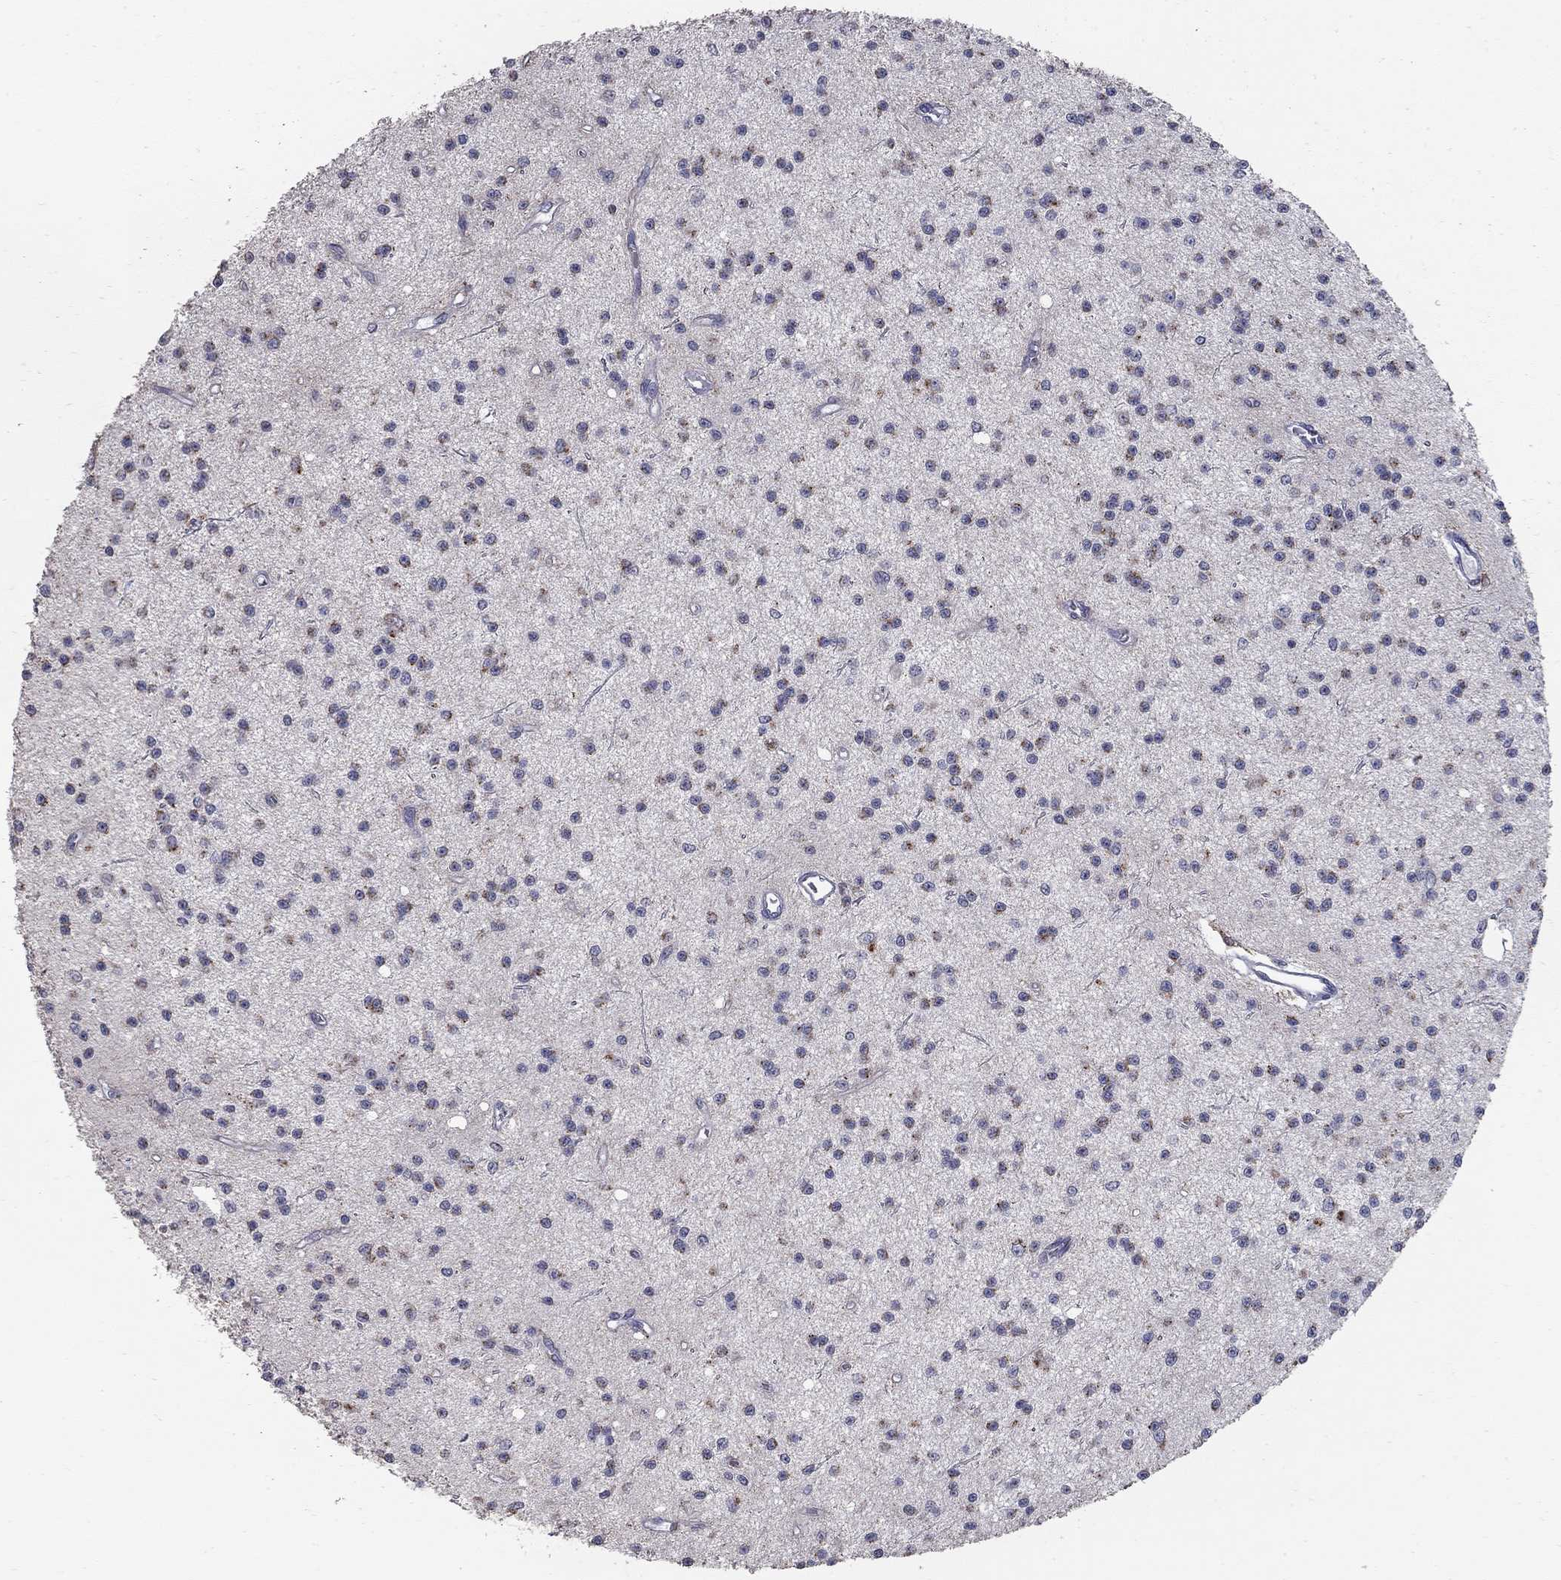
{"staining": {"intensity": "strong", "quantity": "<25%", "location": "cytoplasmic/membranous"}, "tissue": "glioma", "cell_type": "Tumor cells", "image_type": "cancer", "snomed": [{"axis": "morphology", "description": "Glioma, malignant, Low grade"}, {"axis": "topography", "description": "Brain"}], "caption": "Glioma was stained to show a protein in brown. There is medium levels of strong cytoplasmic/membranous staining in about <25% of tumor cells.", "gene": "KIAA0319L", "patient": {"sex": "male", "age": 27}}